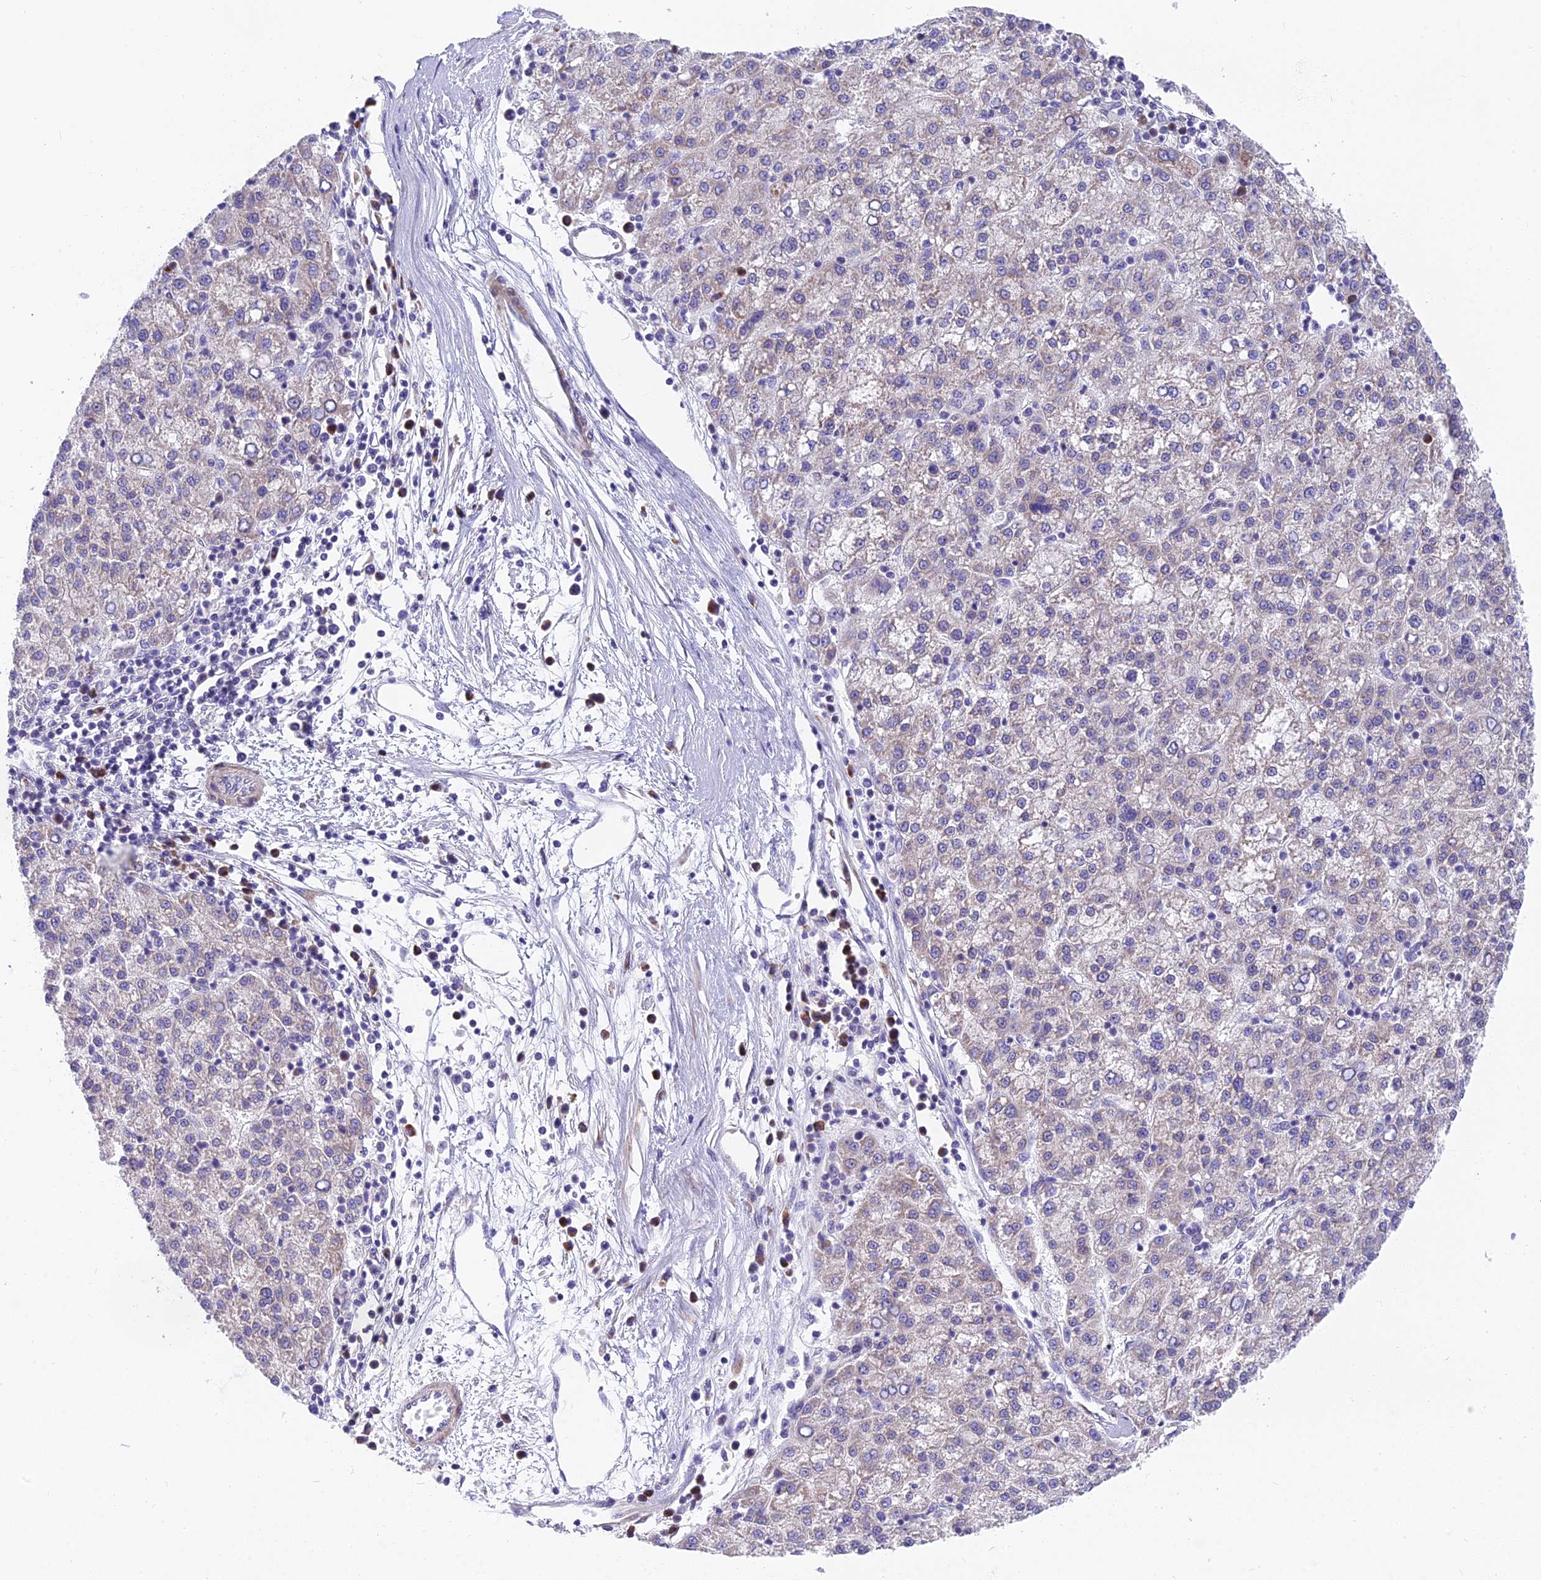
{"staining": {"intensity": "moderate", "quantity": "<25%", "location": "cytoplasmic/membranous"}, "tissue": "liver cancer", "cell_type": "Tumor cells", "image_type": "cancer", "snomed": [{"axis": "morphology", "description": "Carcinoma, Hepatocellular, NOS"}, {"axis": "topography", "description": "Liver"}], "caption": "Immunohistochemistry micrograph of human liver cancer (hepatocellular carcinoma) stained for a protein (brown), which demonstrates low levels of moderate cytoplasmic/membranous expression in approximately <25% of tumor cells.", "gene": "MVB12A", "patient": {"sex": "female", "age": 58}}